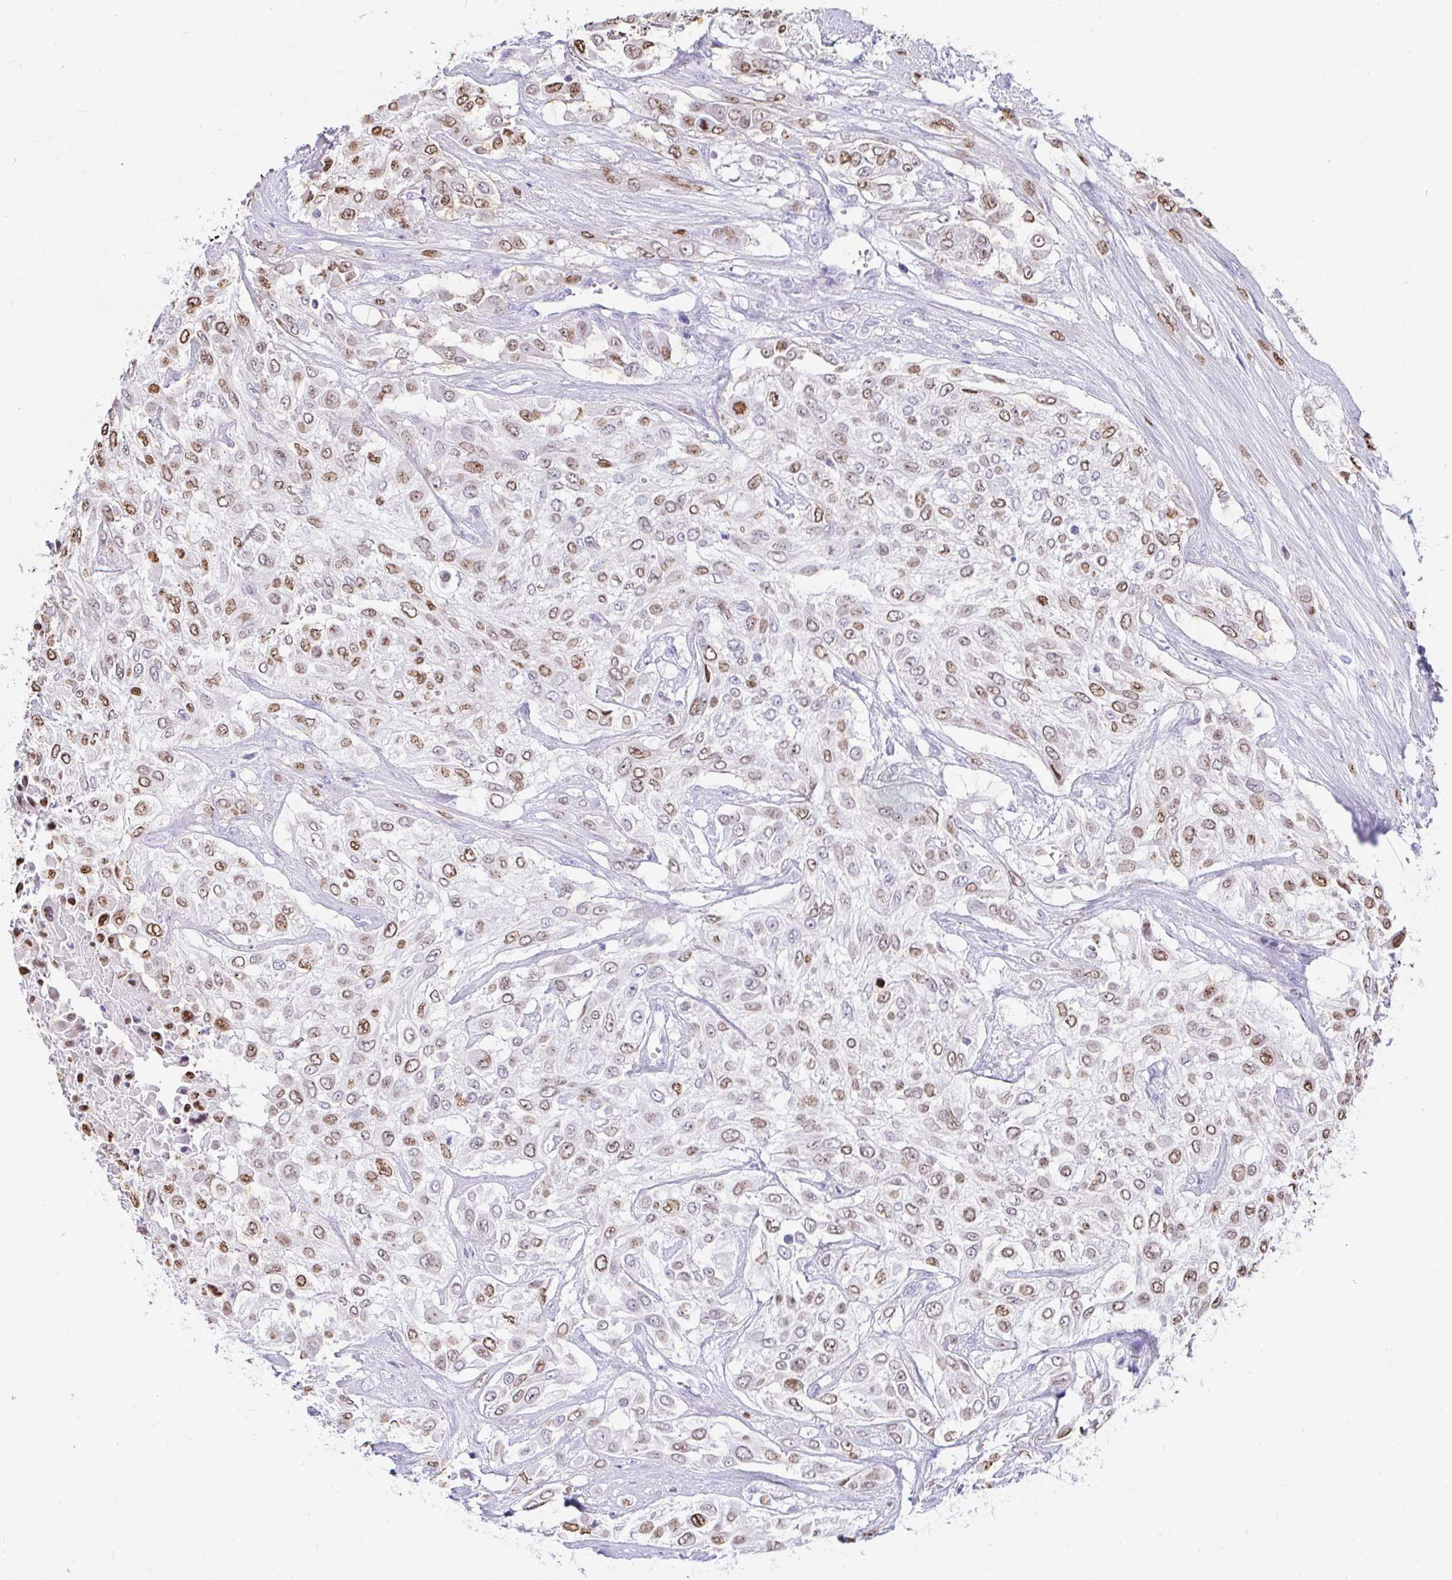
{"staining": {"intensity": "moderate", "quantity": ">75%", "location": "nuclear"}, "tissue": "urothelial cancer", "cell_type": "Tumor cells", "image_type": "cancer", "snomed": [{"axis": "morphology", "description": "Urothelial carcinoma, High grade"}, {"axis": "topography", "description": "Urinary bladder"}], "caption": "Immunohistochemistry photomicrograph of urothelial cancer stained for a protein (brown), which shows medium levels of moderate nuclear staining in about >75% of tumor cells.", "gene": "CAPSL", "patient": {"sex": "male", "age": 57}}